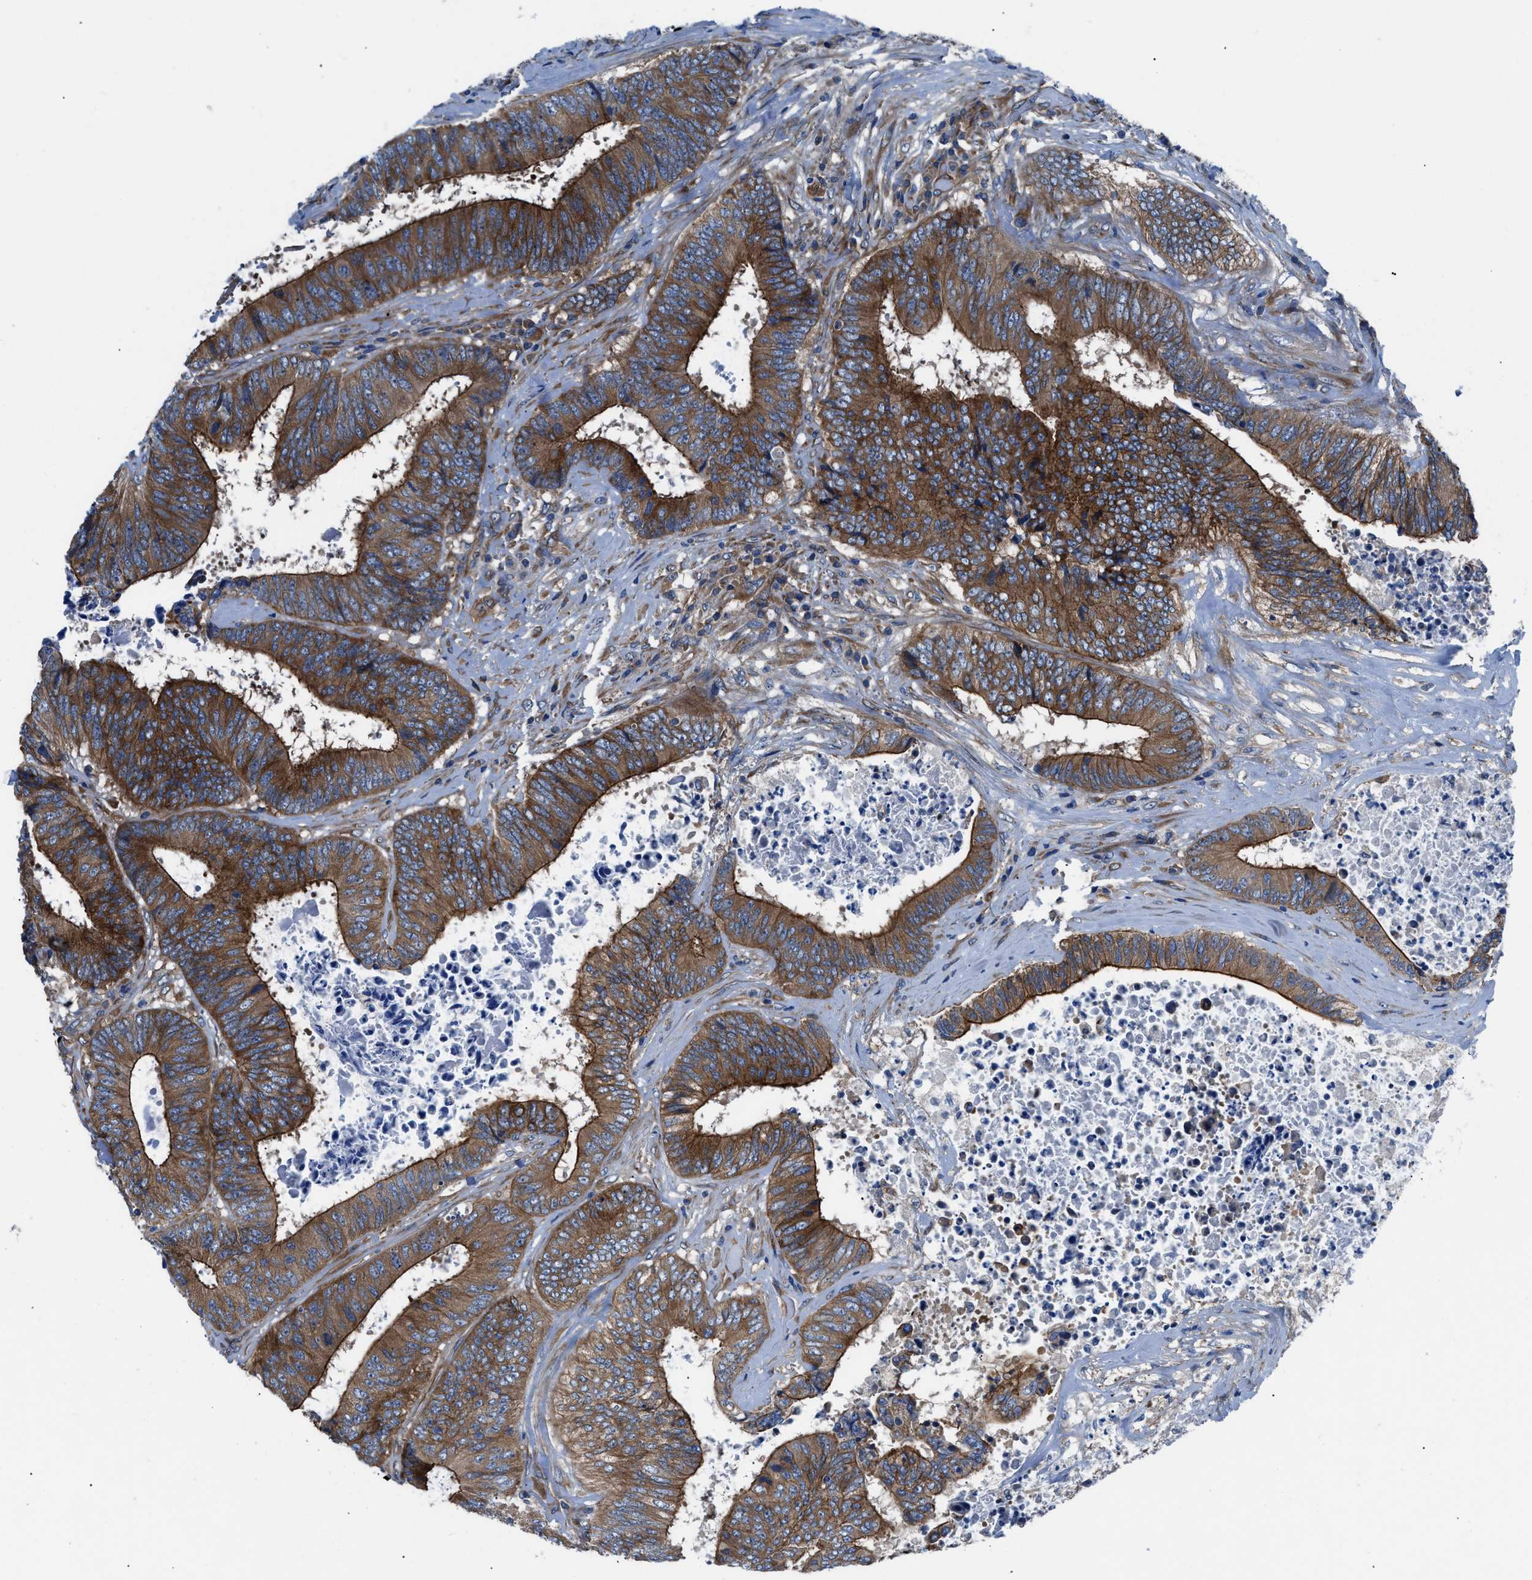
{"staining": {"intensity": "strong", "quantity": ">75%", "location": "cytoplasmic/membranous"}, "tissue": "colorectal cancer", "cell_type": "Tumor cells", "image_type": "cancer", "snomed": [{"axis": "morphology", "description": "Adenocarcinoma, NOS"}, {"axis": "topography", "description": "Rectum"}], "caption": "Immunohistochemical staining of colorectal cancer (adenocarcinoma) shows high levels of strong cytoplasmic/membranous staining in about >75% of tumor cells.", "gene": "TRIP4", "patient": {"sex": "male", "age": 72}}